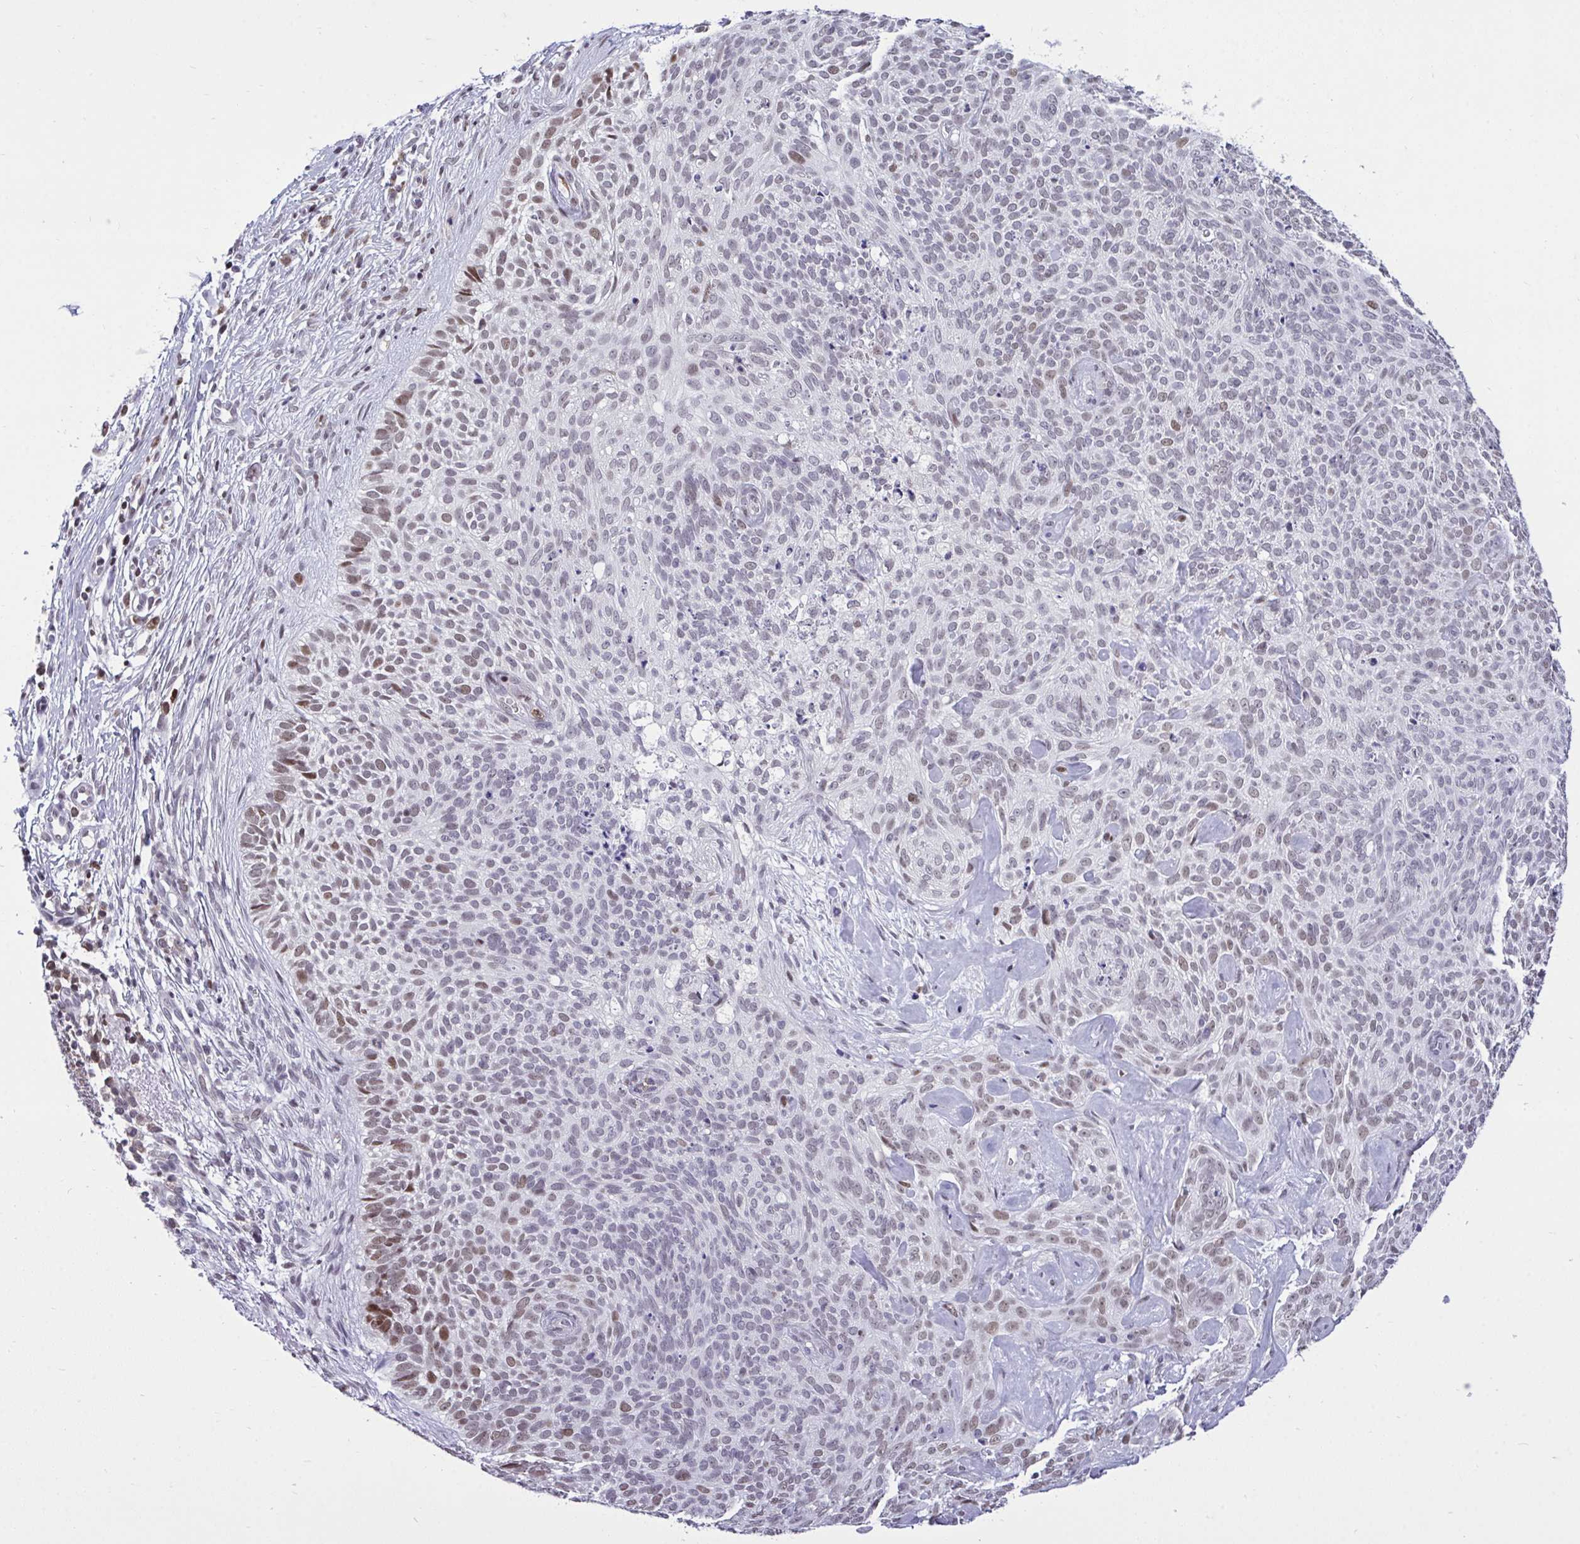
{"staining": {"intensity": "moderate", "quantity": "25%-75%", "location": "nuclear"}, "tissue": "skin cancer", "cell_type": "Tumor cells", "image_type": "cancer", "snomed": [{"axis": "morphology", "description": "Basal cell carcinoma"}, {"axis": "topography", "description": "Skin"}, {"axis": "topography", "description": "Skin of face"}], "caption": "Protein expression analysis of human skin cancer reveals moderate nuclear expression in about 25%-75% of tumor cells.", "gene": "C1QL2", "patient": {"sex": "female", "age": 82}}